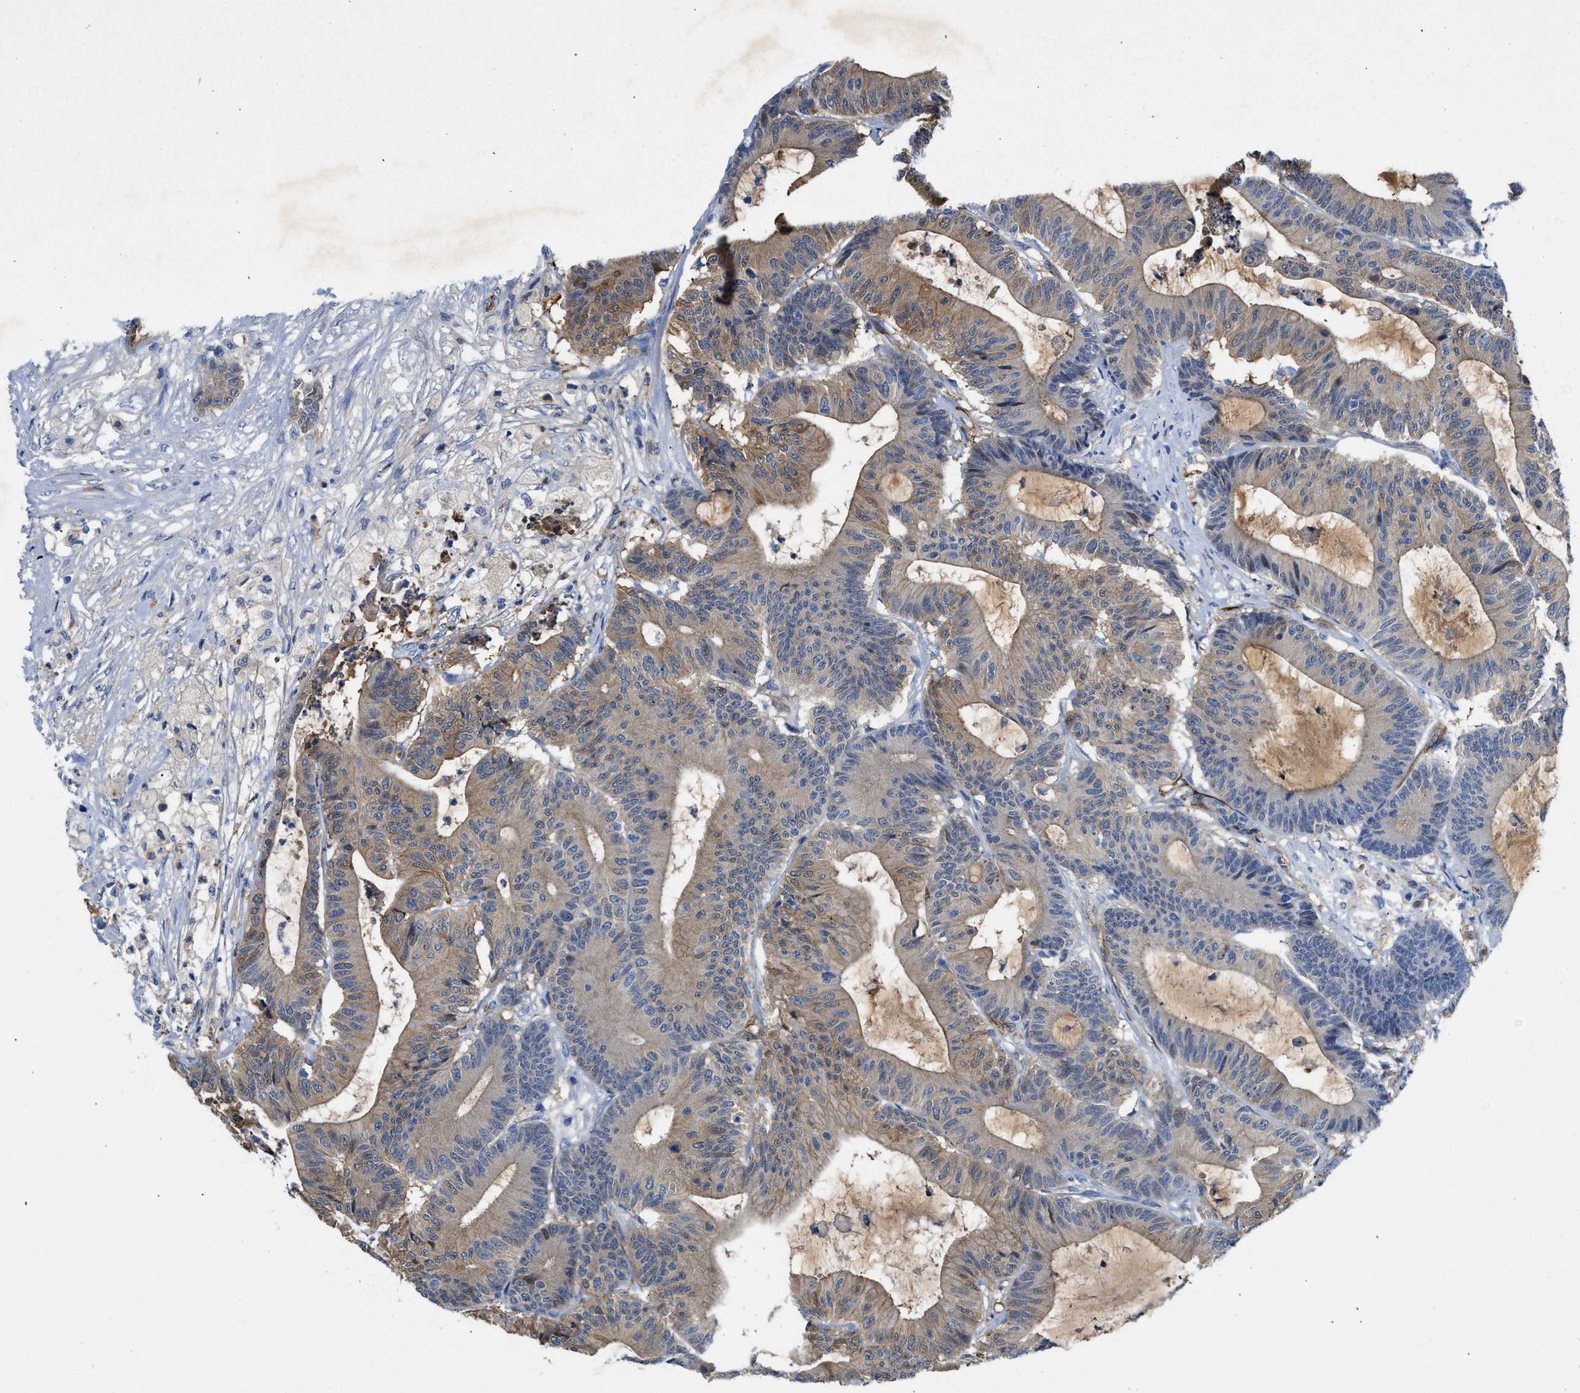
{"staining": {"intensity": "weak", "quantity": "25%-75%", "location": "cytoplasmic/membranous"}, "tissue": "colorectal cancer", "cell_type": "Tumor cells", "image_type": "cancer", "snomed": [{"axis": "morphology", "description": "Adenocarcinoma, NOS"}, {"axis": "topography", "description": "Colon"}], "caption": "This is an image of IHC staining of colorectal adenocarcinoma, which shows weak expression in the cytoplasmic/membranous of tumor cells.", "gene": "SPEG", "patient": {"sex": "female", "age": 84}}